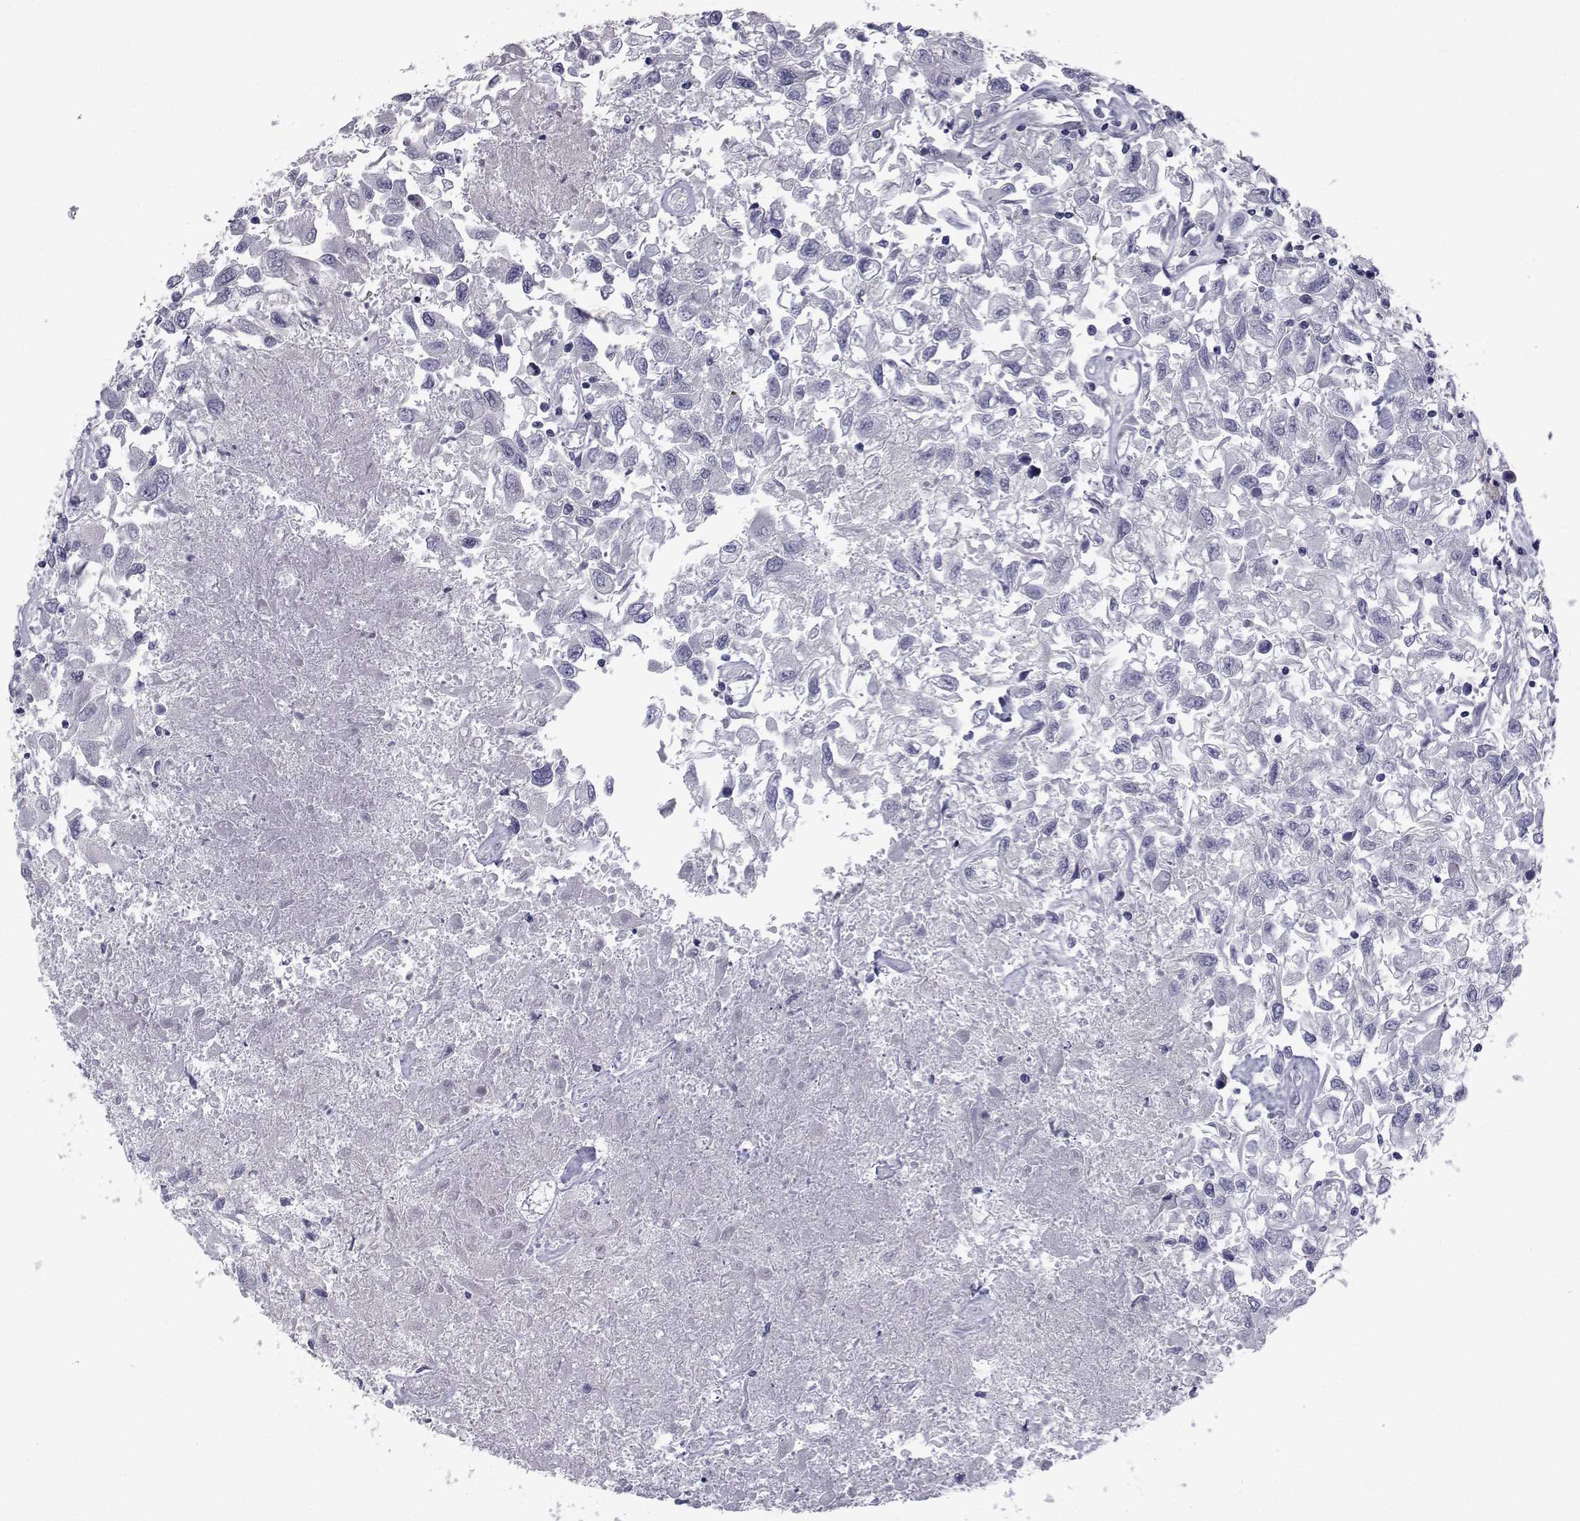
{"staining": {"intensity": "negative", "quantity": "none", "location": "none"}, "tissue": "renal cancer", "cell_type": "Tumor cells", "image_type": "cancer", "snomed": [{"axis": "morphology", "description": "Adenocarcinoma, NOS"}, {"axis": "topography", "description": "Kidney"}], "caption": "This is an immunohistochemistry histopathology image of renal adenocarcinoma. There is no staining in tumor cells.", "gene": "CHRNA1", "patient": {"sex": "female", "age": 76}}